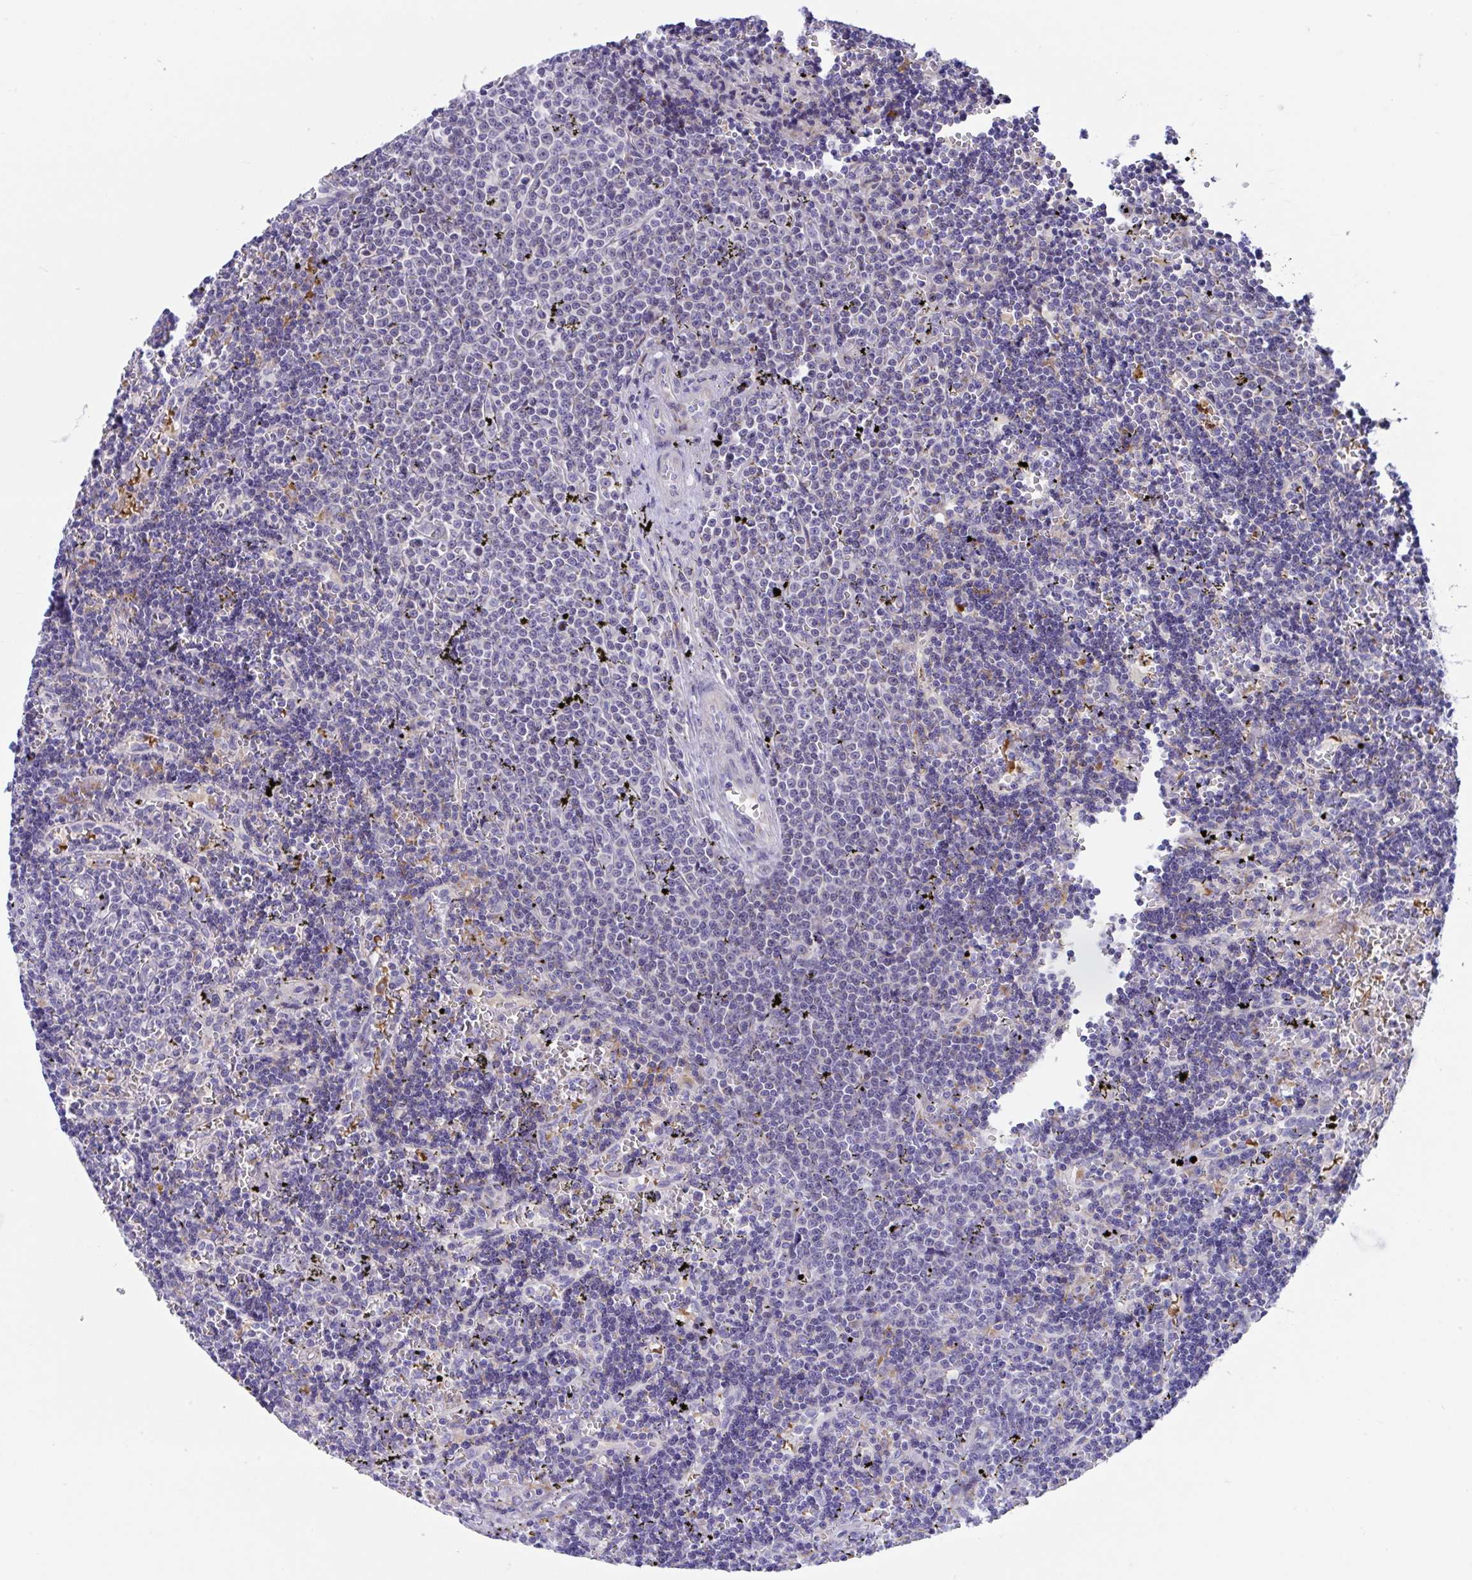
{"staining": {"intensity": "negative", "quantity": "none", "location": "none"}, "tissue": "lymphoma", "cell_type": "Tumor cells", "image_type": "cancer", "snomed": [{"axis": "morphology", "description": "Malignant lymphoma, non-Hodgkin's type, Low grade"}, {"axis": "topography", "description": "Spleen"}], "caption": "This is a image of immunohistochemistry staining of lymphoma, which shows no positivity in tumor cells.", "gene": "DTX3", "patient": {"sex": "male", "age": 60}}